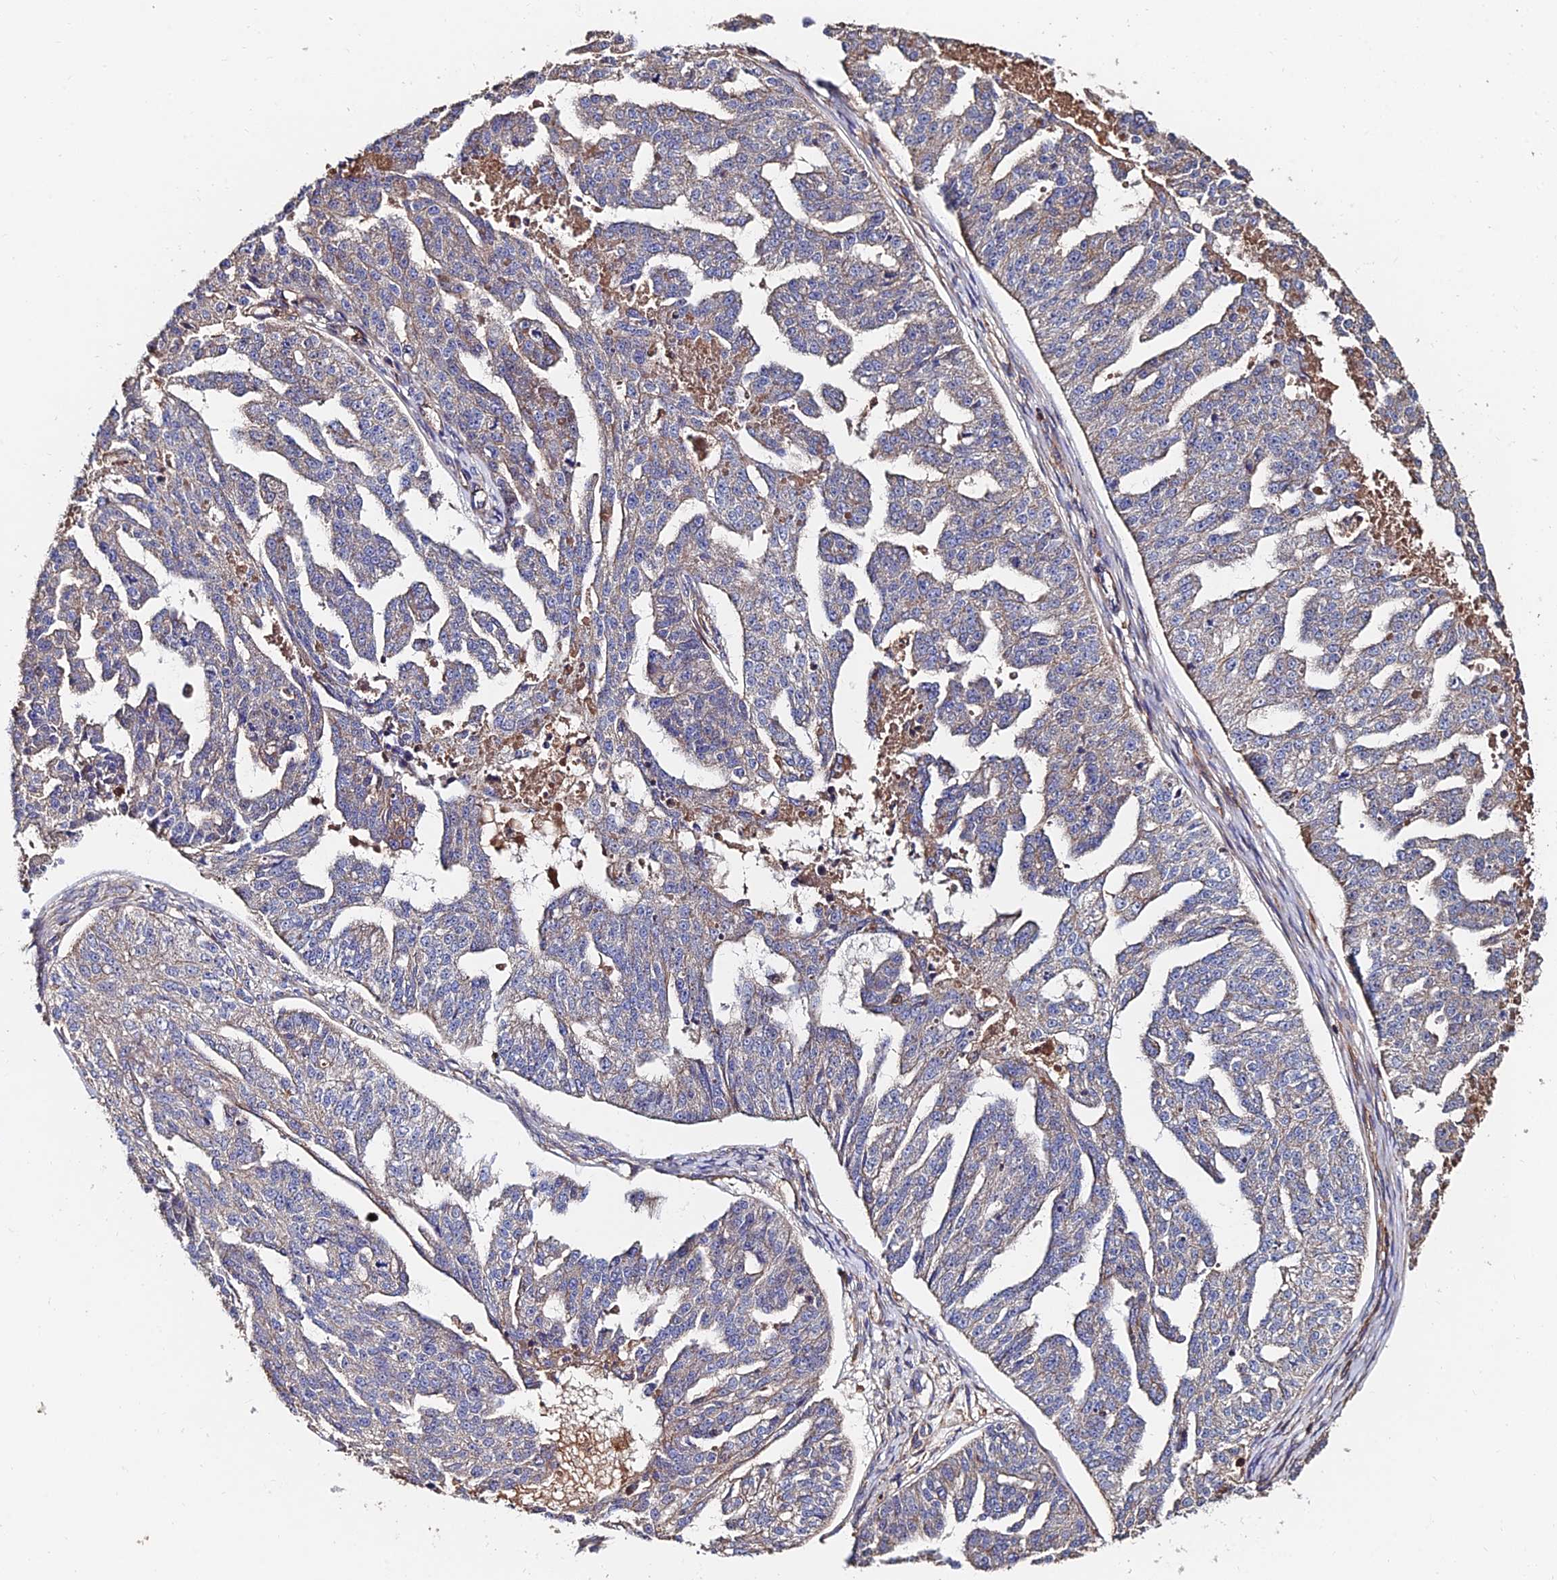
{"staining": {"intensity": "weak", "quantity": "25%-75%", "location": "cytoplasmic/membranous"}, "tissue": "ovarian cancer", "cell_type": "Tumor cells", "image_type": "cancer", "snomed": [{"axis": "morphology", "description": "Cystadenocarcinoma, serous, NOS"}, {"axis": "topography", "description": "Ovary"}], "caption": "Immunohistochemistry (DAB (3,3'-diaminobenzidine)) staining of serous cystadenocarcinoma (ovarian) reveals weak cytoplasmic/membranous protein expression in approximately 25%-75% of tumor cells.", "gene": "EXT1", "patient": {"sex": "female", "age": 58}}